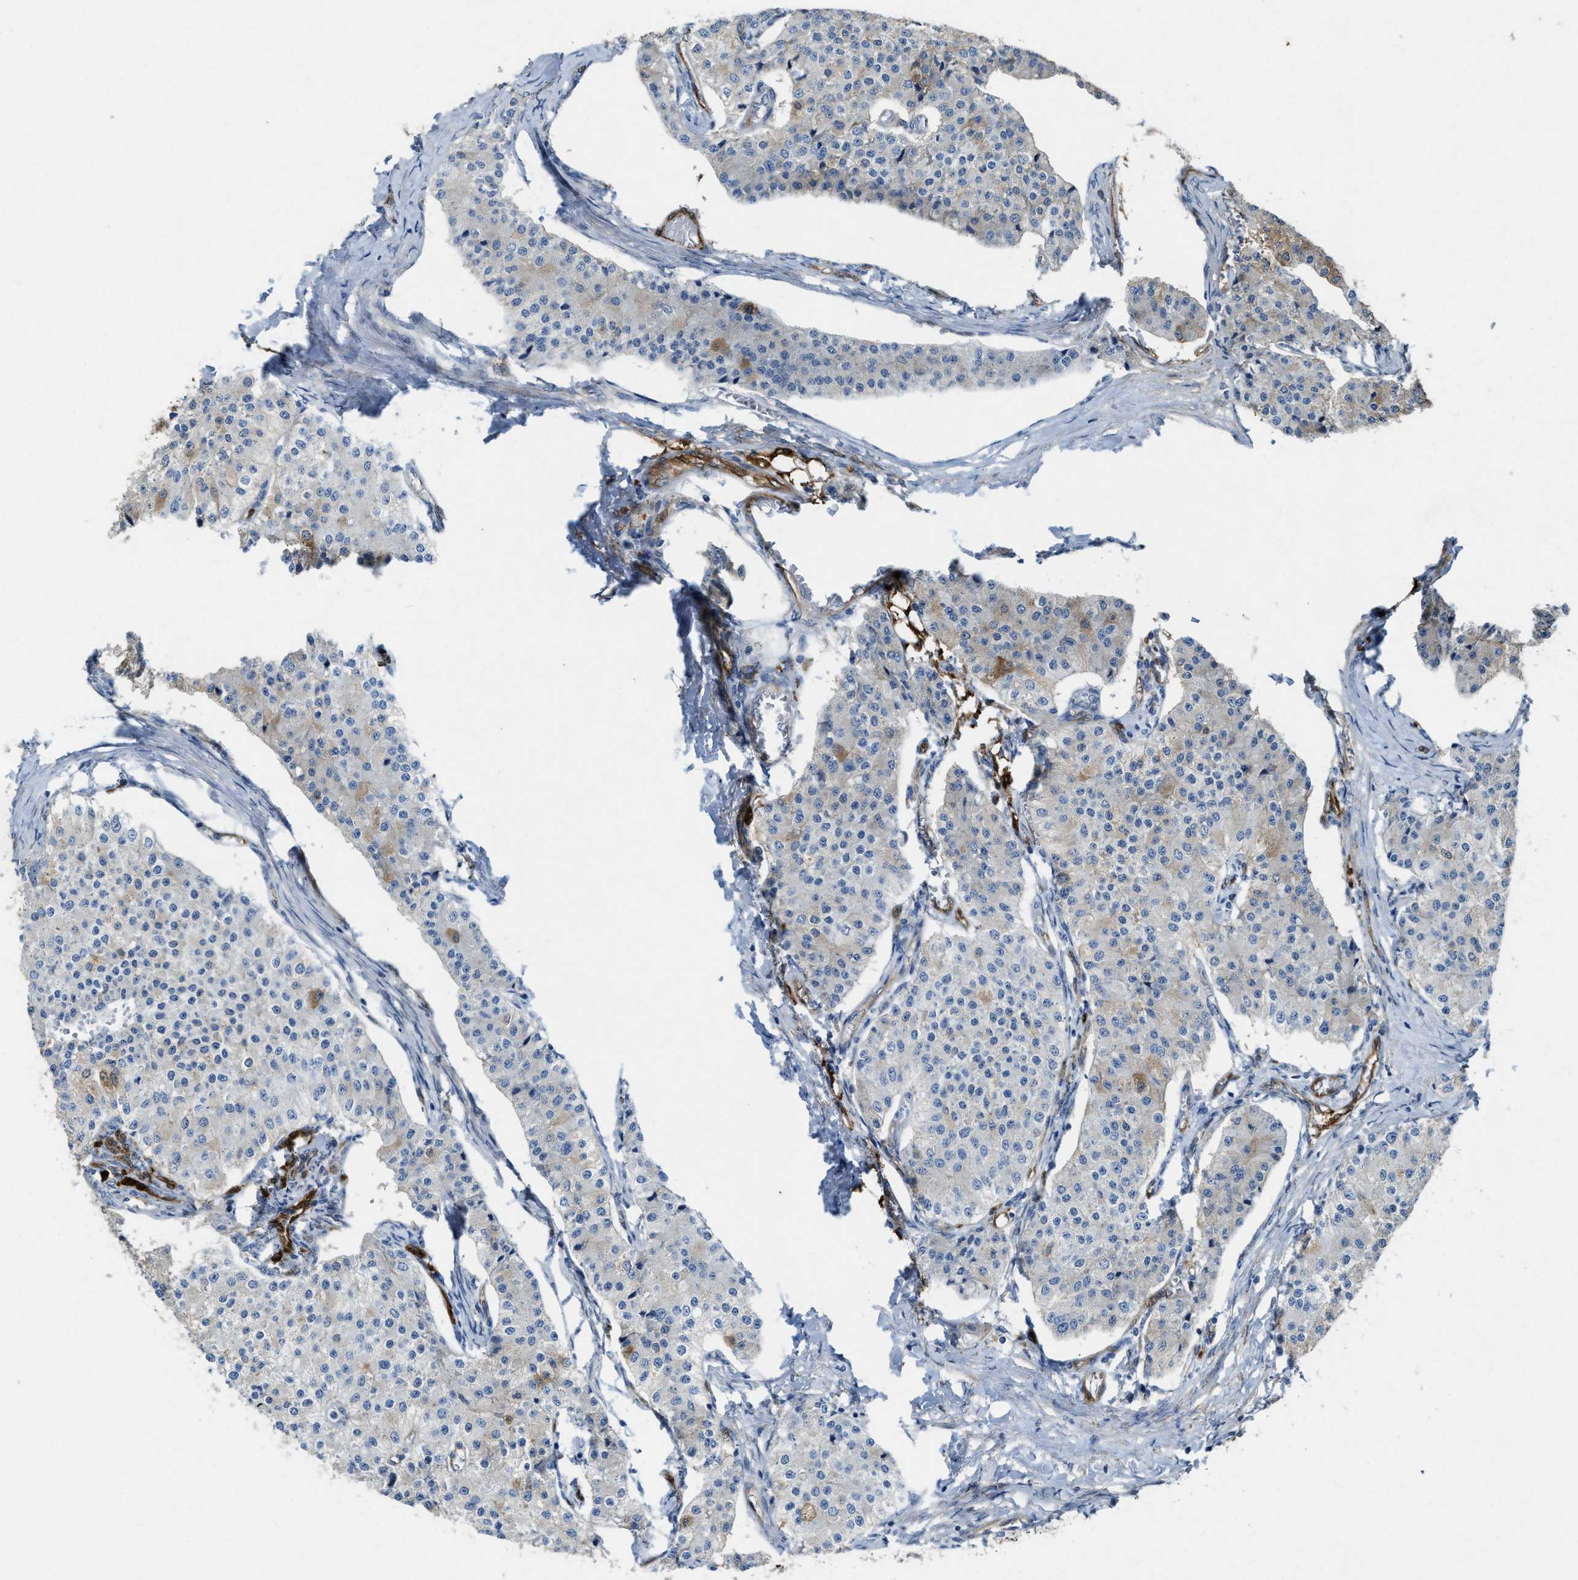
{"staining": {"intensity": "weak", "quantity": "<25%", "location": "cytoplasmic/membranous"}, "tissue": "carcinoid", "cell_type": "Tumor cells", "image_type": "cancer", "snomed": [{"axis": "morphology", "description": "Carcinoid, malignant, NOS"}, {"axis": "topography", "description": "Colon"}], "caption": "An IHC image of malignant carcinoid is shown. There is no staining in tumor cells of malignant carcinoid. The staining is performed using DAB brown chromogen with nuclei counter-stained in using hematoxylin.", "gene": "ASS1", "patient": {"sex": "female", "age": 52}}